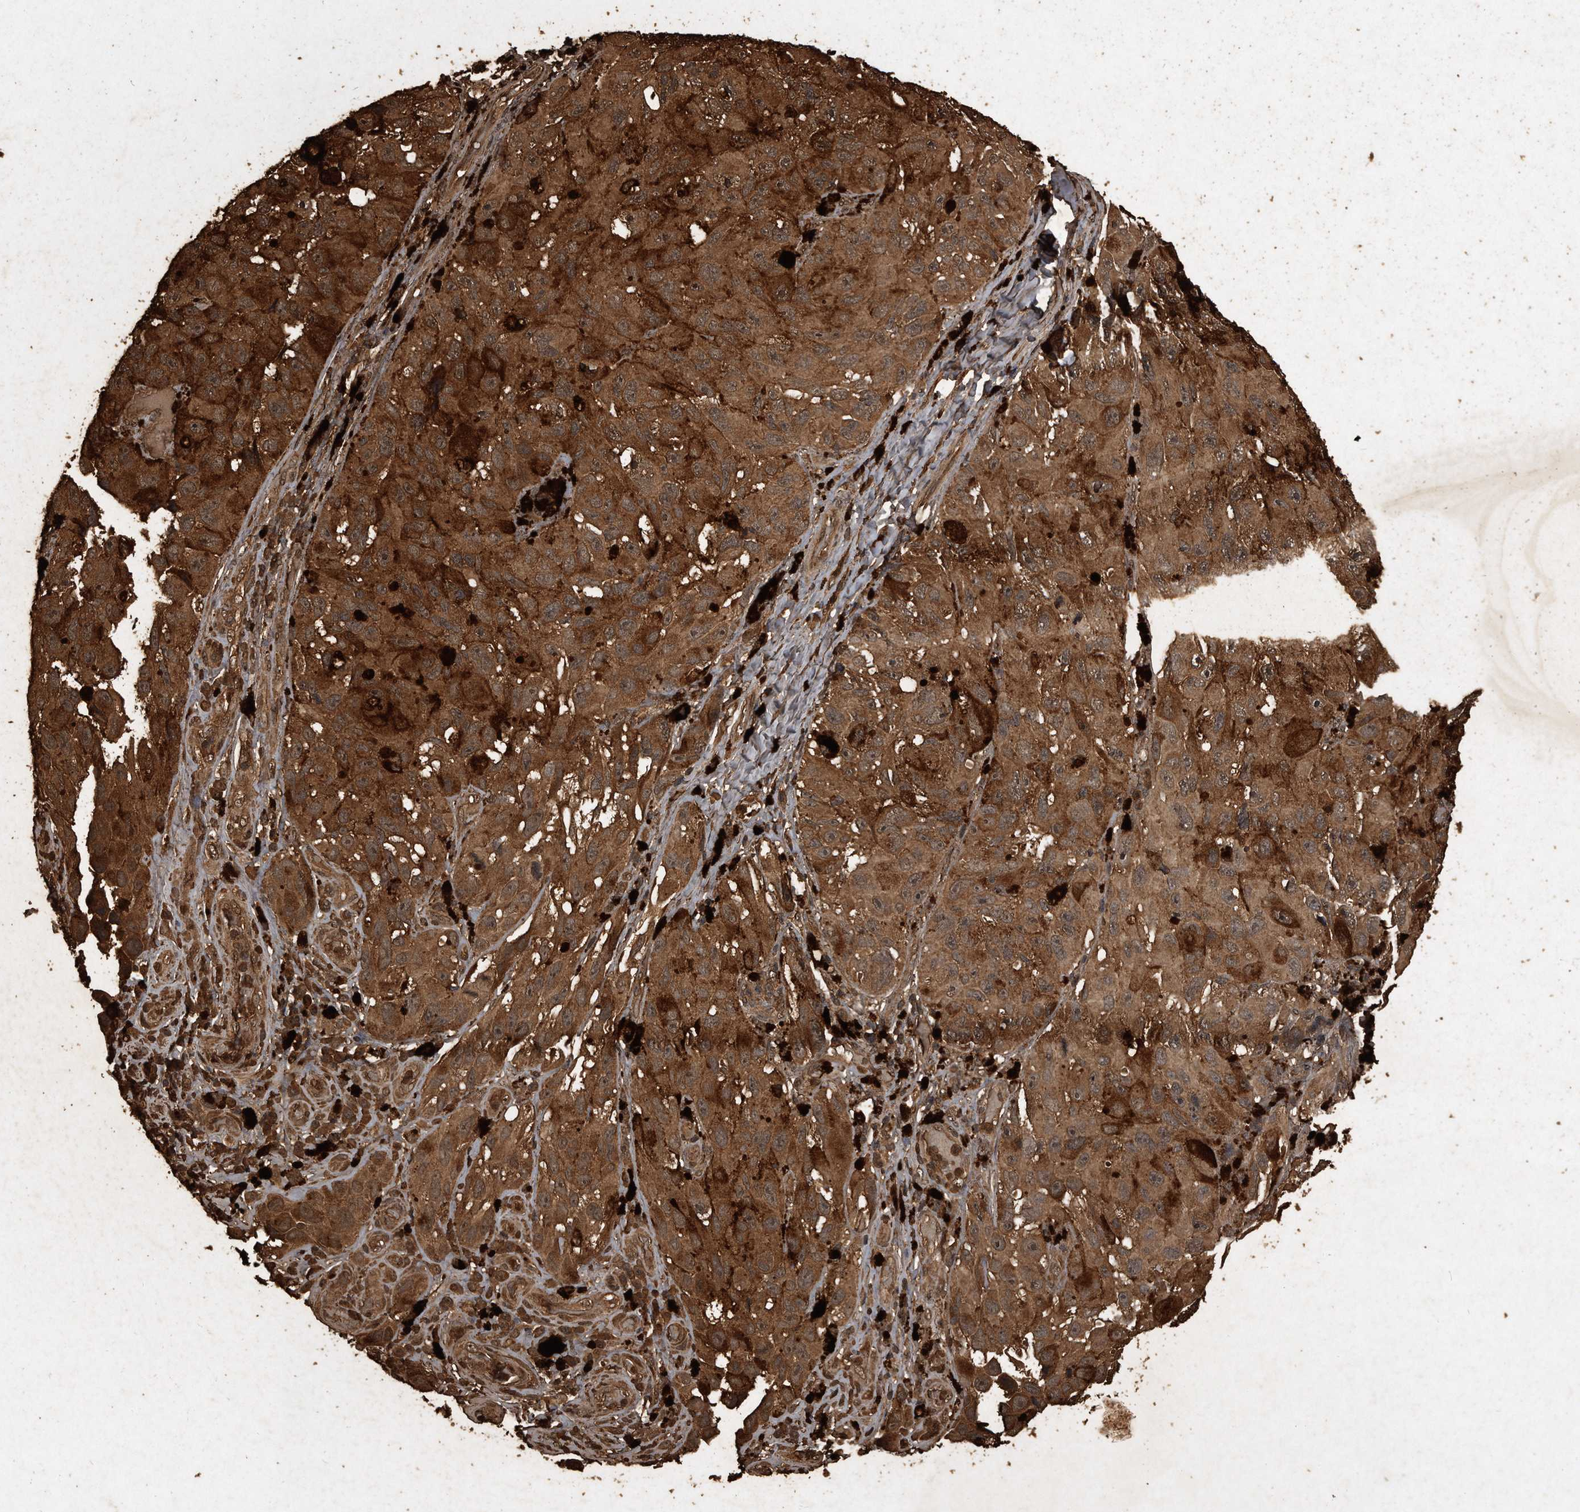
{"staining": {"intensity": "strong", "quantity": ">75%", "location": "cytoplasmic/membranous"}, "tissue": "melanoma", "cell_type": "Tumor cells", "image_type": "cancer", "snomed": [{"axis": "morphology", "description": "Malignant melanoma, NOS"}, {"axis": "topography", "description": "Skin"}], "caption": "This micrograph exhibits malignant melanoma stained with IHC to label a protein in brown. The cytoplasmic/membranous of tumor cells show strong positivity for the protein. Nuclei are counter-stained blue.", "gene": "CFLAR", "patient": {"sex": "female", "age": 73}}